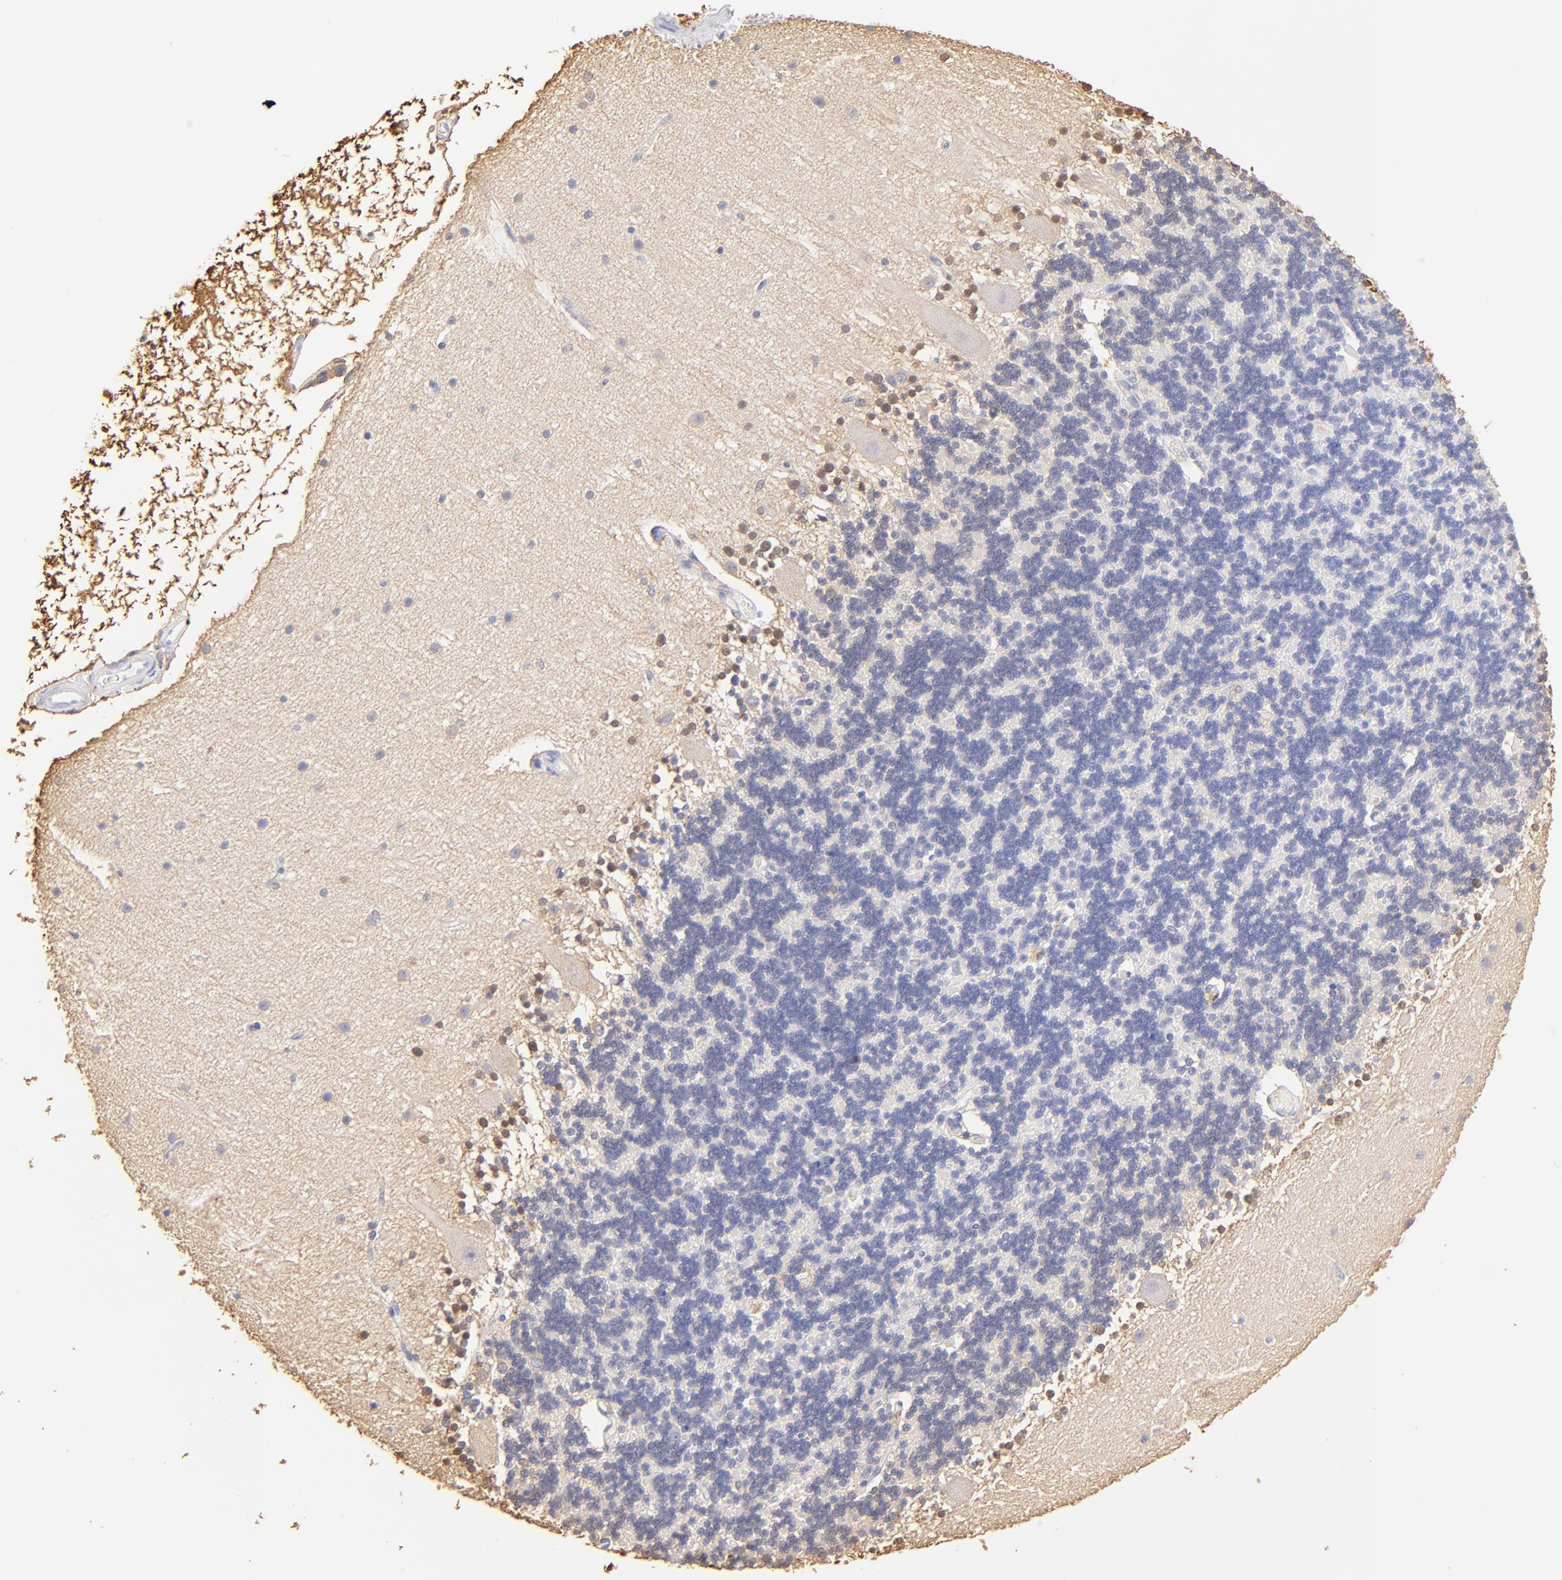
{"staining": {"intensity": "negative", "quantity": "none", "location": "none"}, "tissue": "cerebellum", "cell_type": "Cells in granular layer", "image_type": "normal", "snomed": [{"axis": "morphology", "description": "Normal tissue, NOS"}, {"axis": "topography", "description": "Cerebellum"}], "caption": "The histopathology image exhibits no significant positivity in cells in granular layer of cerebellum.", "gene": "ALDH1A1", "patient": {"sex": "female", "age": 54}}